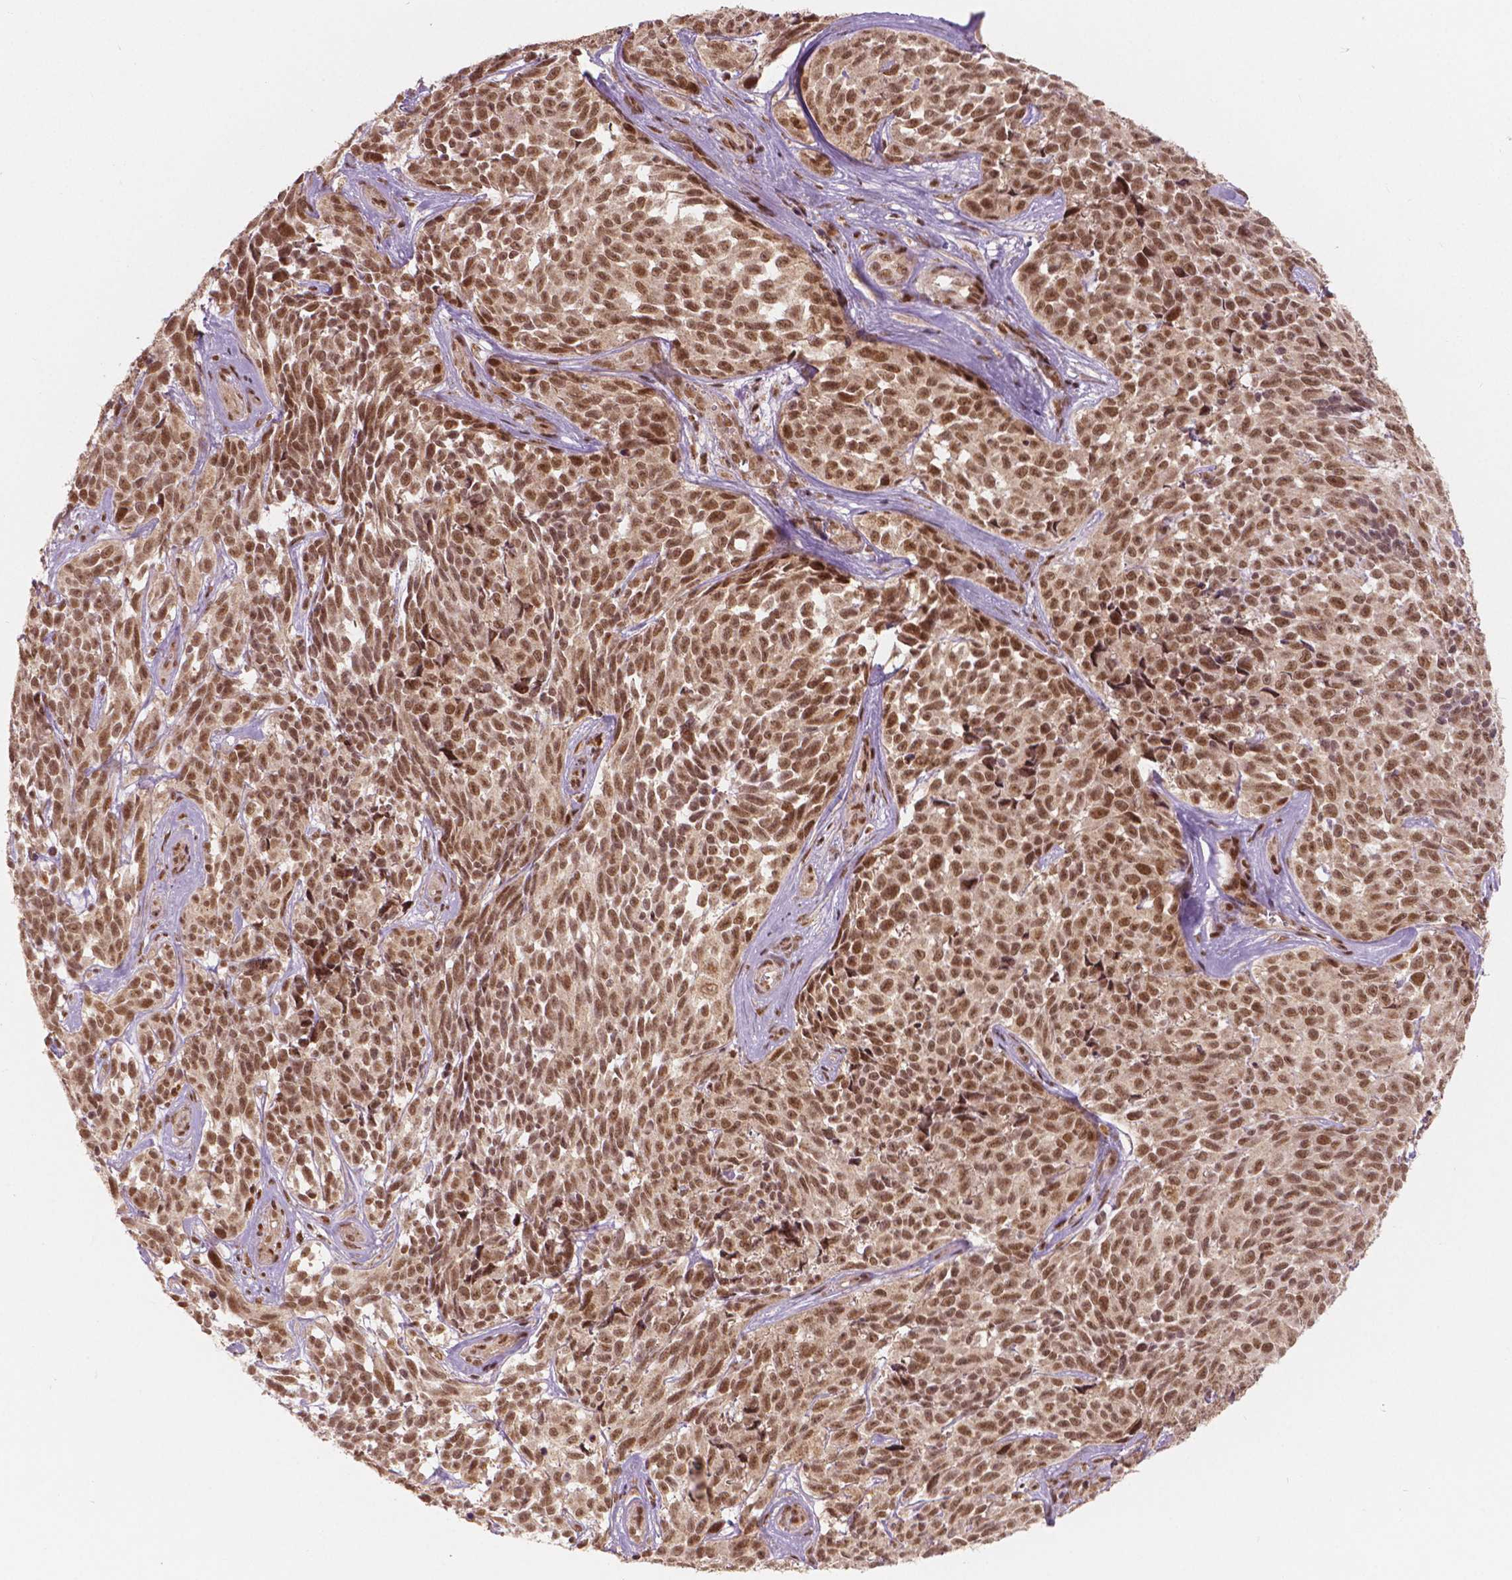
{"staining": {"intensity": "moderate", "quantity": ">75%", "location": "nuclear"}, "tissue": "melanoma", "cell_type": "Tumor cells", "image_type": "cancer", "snomed": [{"axis": "morphology", "description": "Malignant melanoma, NOS"}, {"axis": "topography", "description": "Skin"}], "caption": "Protein expression analysis of melanoma reveals moderate nuclear staining in about >75% of tumor cells.", "gene": "NSD2", "patient": {"sex": "female", "age": 88}}